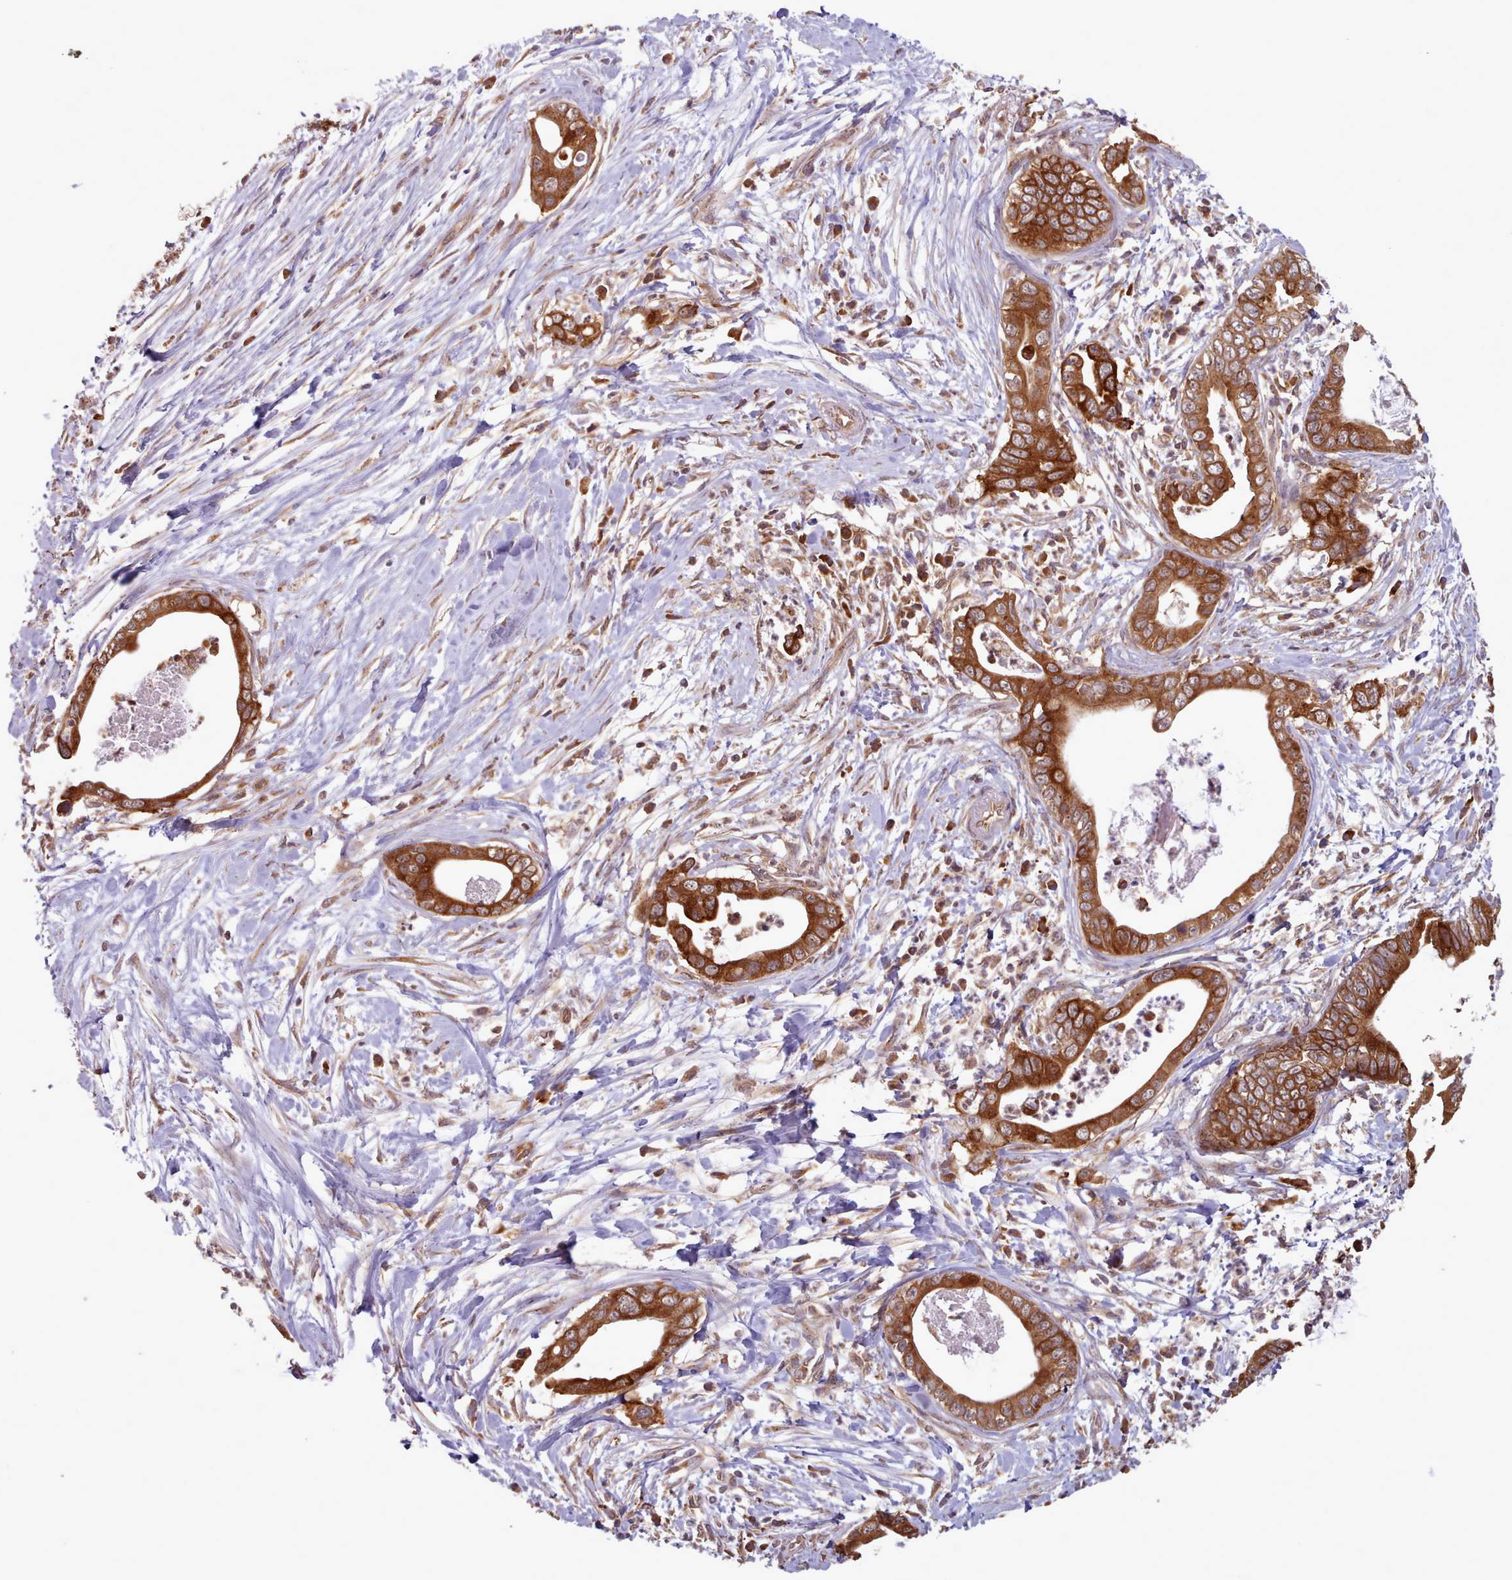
{"staining": {"intensity": "strong", "quantity": ">75%", "location": "cytoplasmic/membranous"}, "tissue": "pancreatic cancer", "cell_type": "Tumor cells", "image_type": "cancer", "snomed": [{"axis": "morphology", "description": "Adenocarcinoma, NOS"}, {"axis": "topography", "description": "Pancreas"}], "caption": "Adenocarcinoma (pancreatic) was stained to show a protein in brown. There is high levels of strong cytoplasmic/membranous expression in approximately >75% of tumor cells.", "gene": "CRYBG1", "patient": {"sex": "male", "age": 75}}